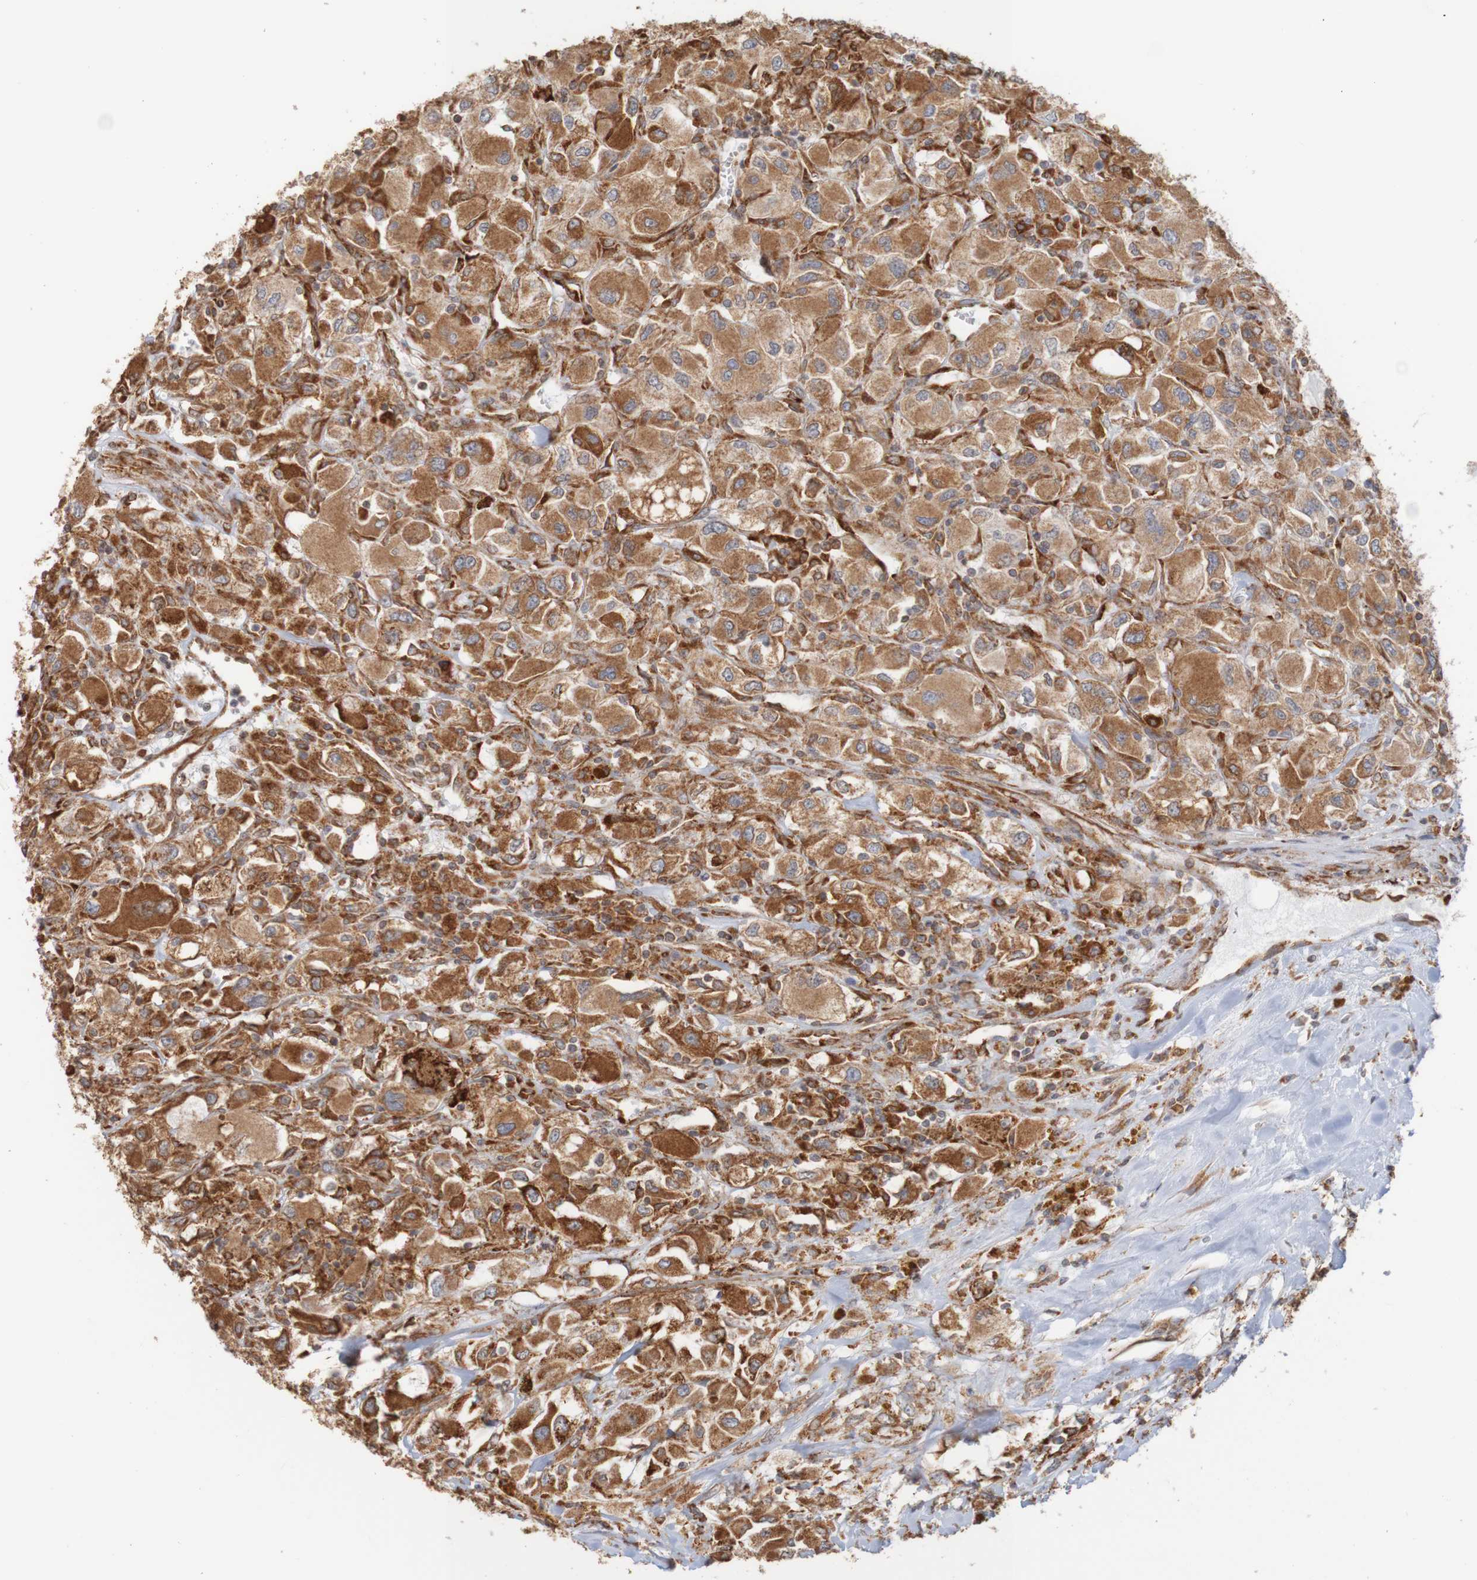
{"staining": {"intensity": "strong", "quantity": "<25%", "location": "cytoplasmic/membranous"}, "tissue": "renal cancer", "cell_type": "Tumor cells", "image_type": "cancer", "snomed": [{"axis": "morphology", "description": "Adenocarcinoma, NOS"}, {"axis": "topography", "description": "Kidney"}], "caption": "The photomicrograph demonstrates staining of renal adenocarcinoma, revealing strong cytoplasmic/membranous protein positivity (brown color) within tumor cells.", "gene": "PDIA3", "patient": {"sex": "female", "age": 52}}